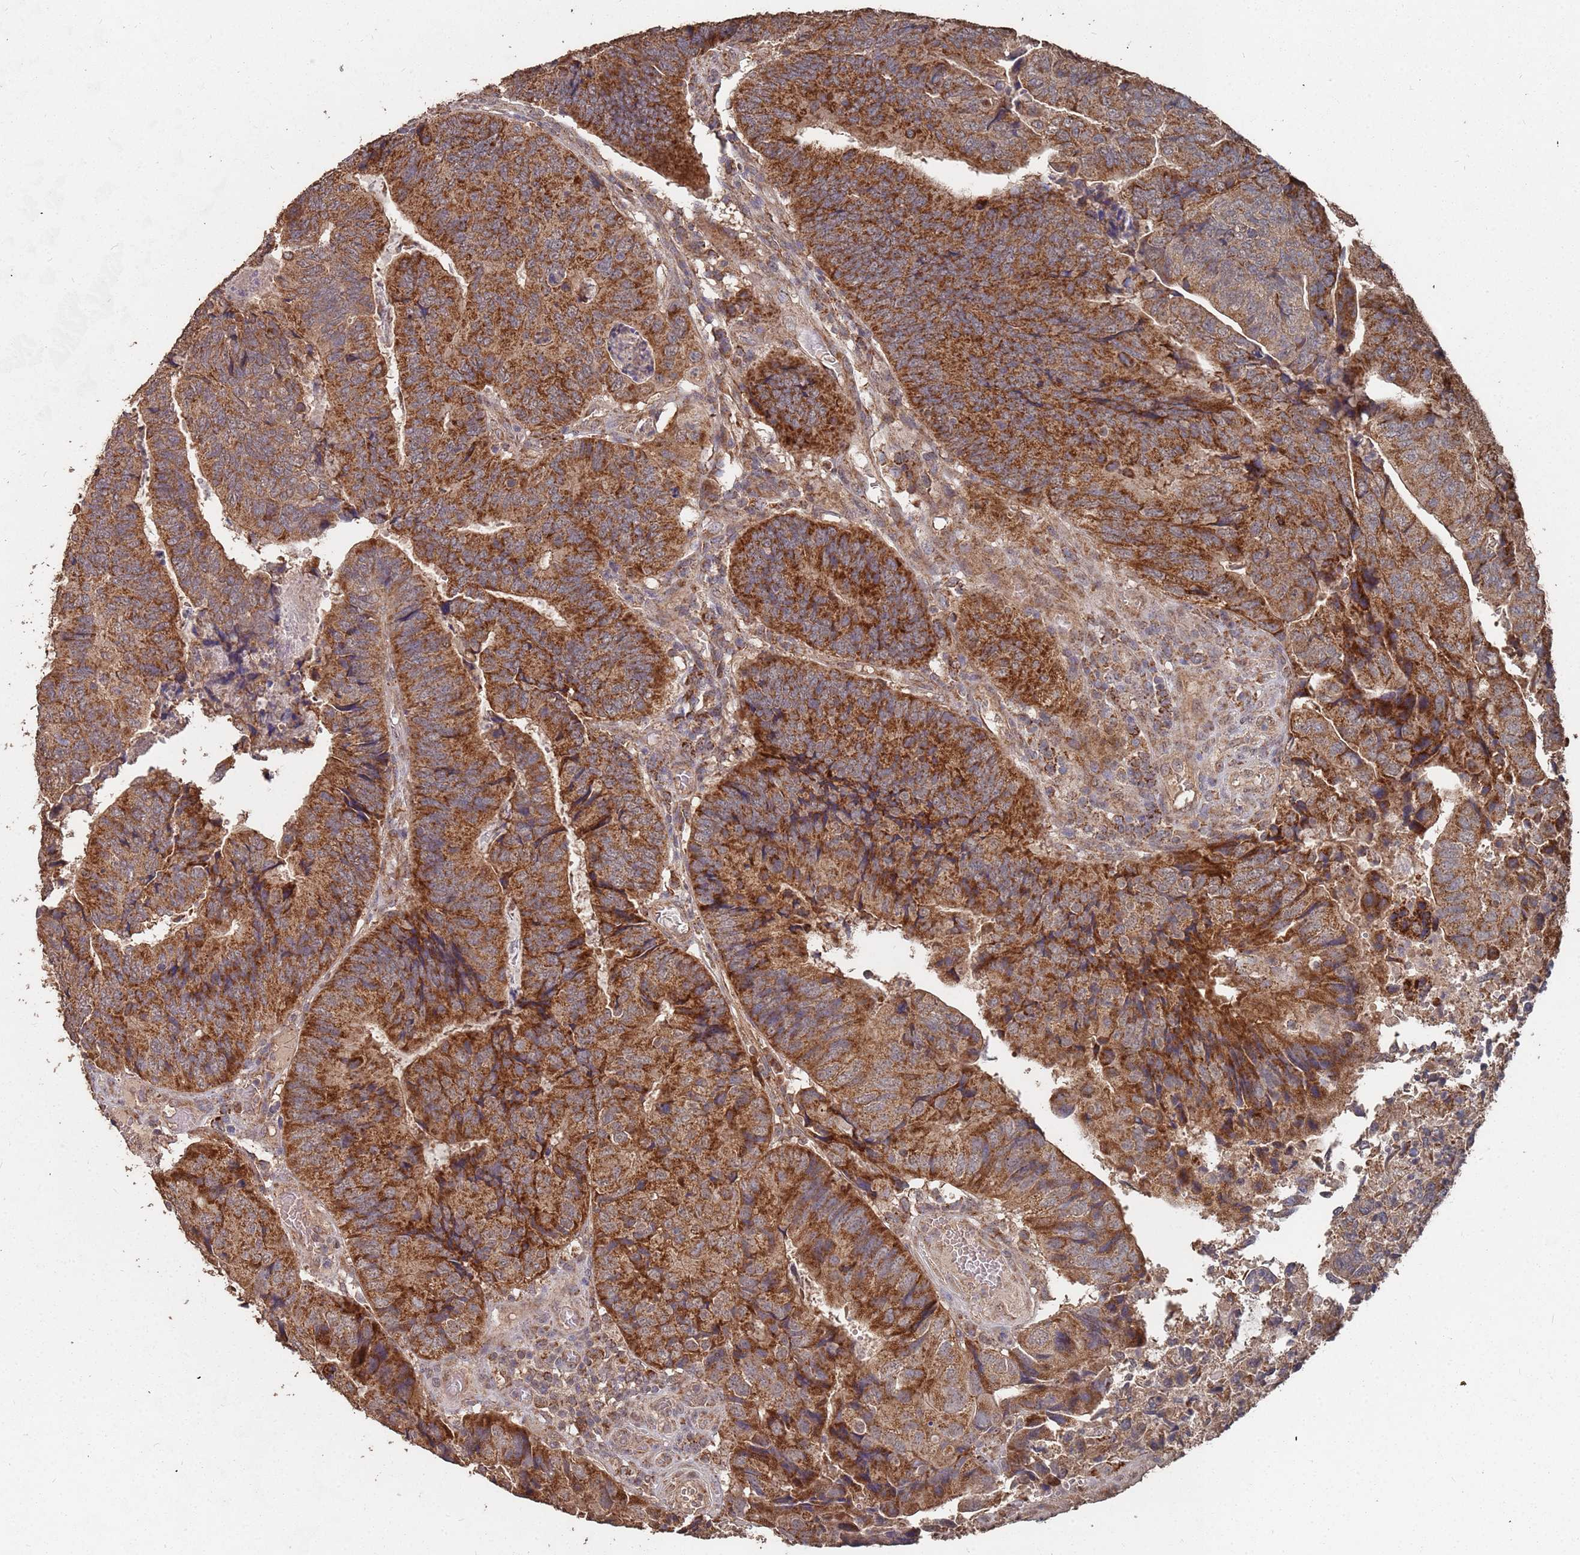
{"staining": {"intensity": "strong", "quantity": ">75%", "location": "cytoplasmic/membranous"}, "tissue": "colorectal cancer", "cell_type": "Tumor cells", "image_type": "cancer", "snomed": [{"axis": "morphology", "description": "Adenocarcinoma, NOS"}, {"axis": "topography", "description": "Colon"}], "caption": "This micrograph reveals immunohistochemistry staining of human colorectal cancer (adenocarcinoma), with high strong cytoplasmic/membranous staining in approximately >75% of tumor cells.", "gene": "PRORP", "patient": {"sex": "female", "age": 67}}